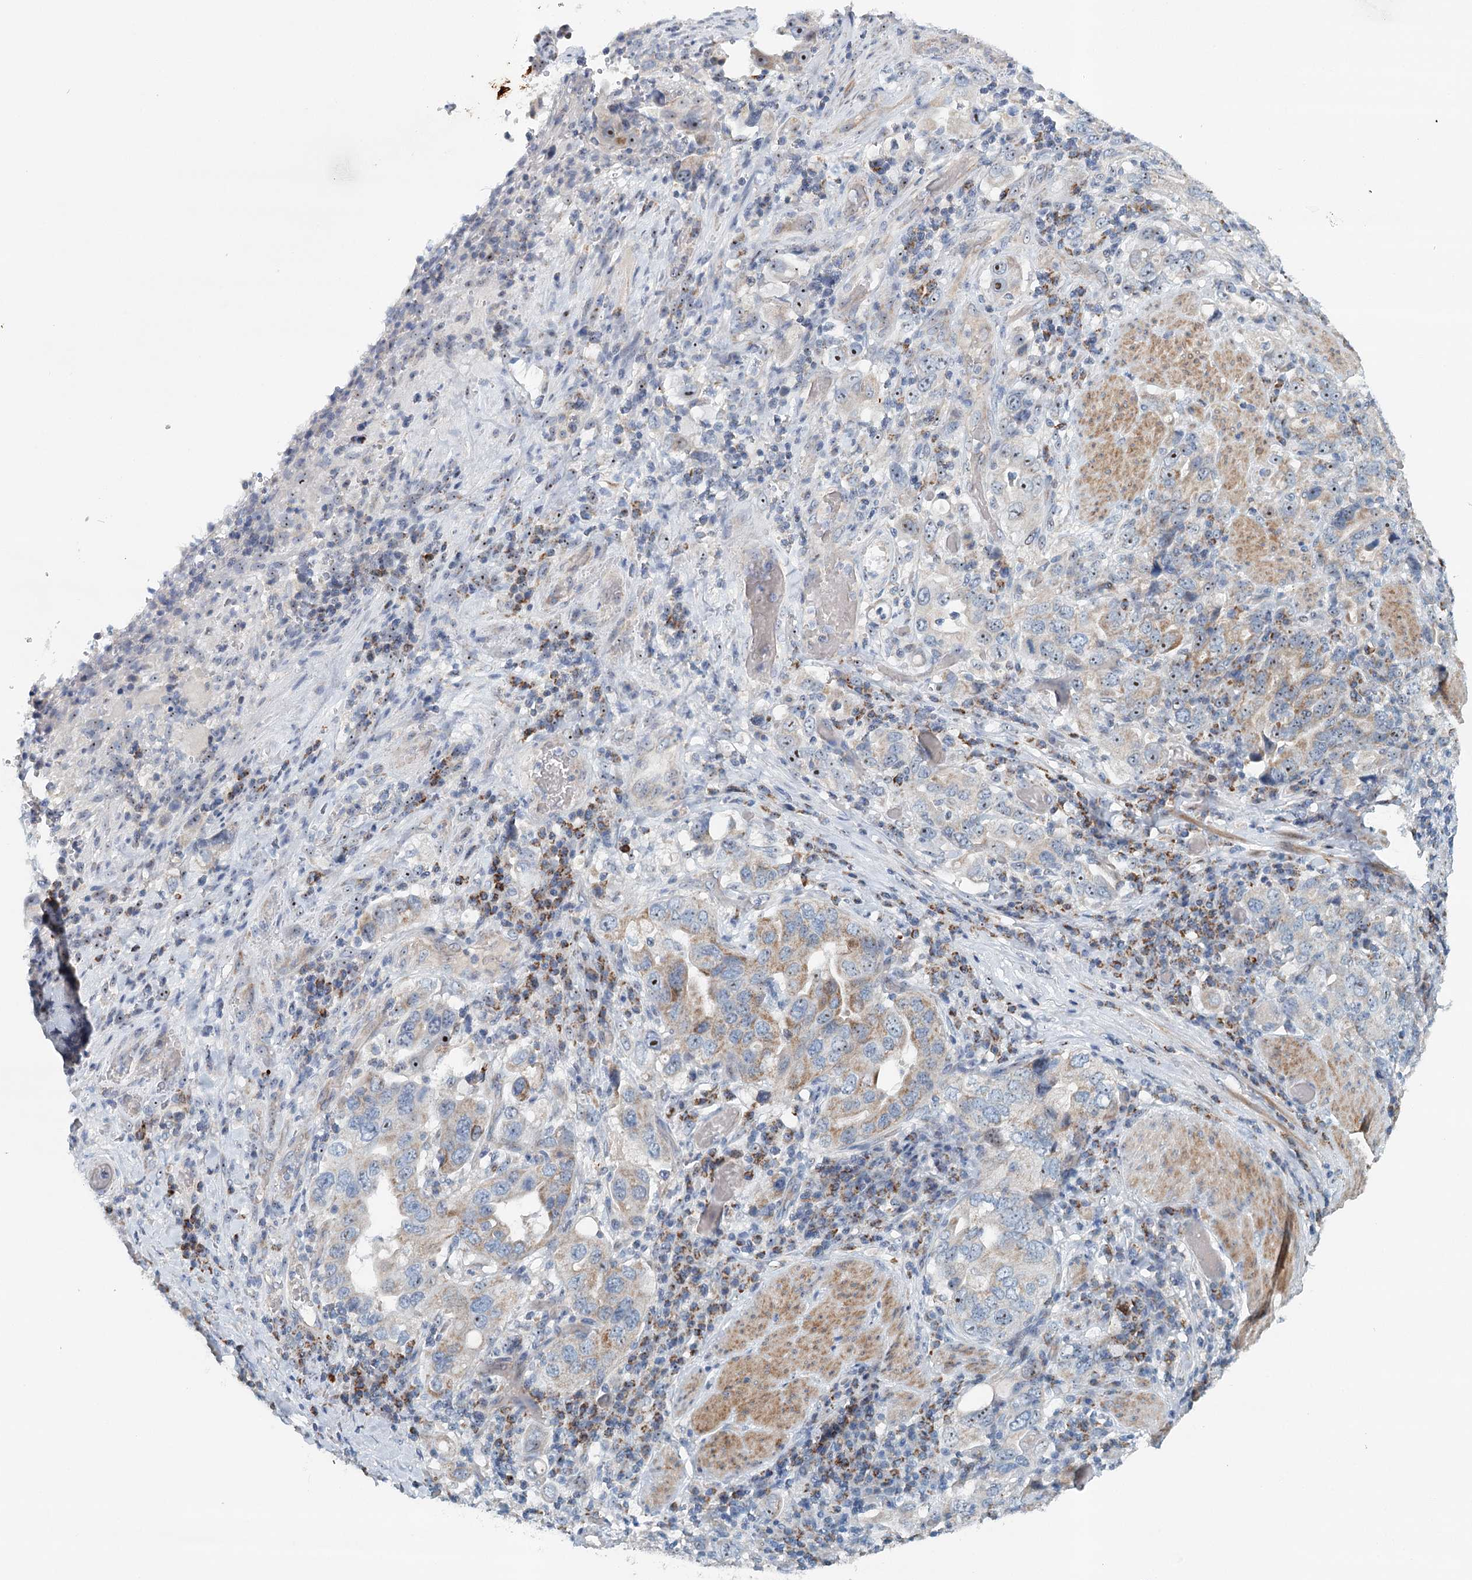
{"staining": {"intensity": "weak", "quantity": "25%-75%", "location": "cytoplasmic/membranous"}, "tissue": "stomach cancer", "cell_type": "Tumor cells", "image_type": "cancer", "snomed": [{"axis": "morphology", "description": "Adenocarcinoma, NOS"}, {"axis": "topography", "description": "Stomach, upper"}], "caption": "High-magnification brightfield microscopy of stomach adenocarcinoma stained with DAB (brown) and counterstained with hematoxylin (blue). tumor cells exhibit weak cytoplasmic/membranous expression is appreciated in approximately25%-75% of cells.", "gene": "RBM43", "patient": {"sex": "male", "age": 62}}